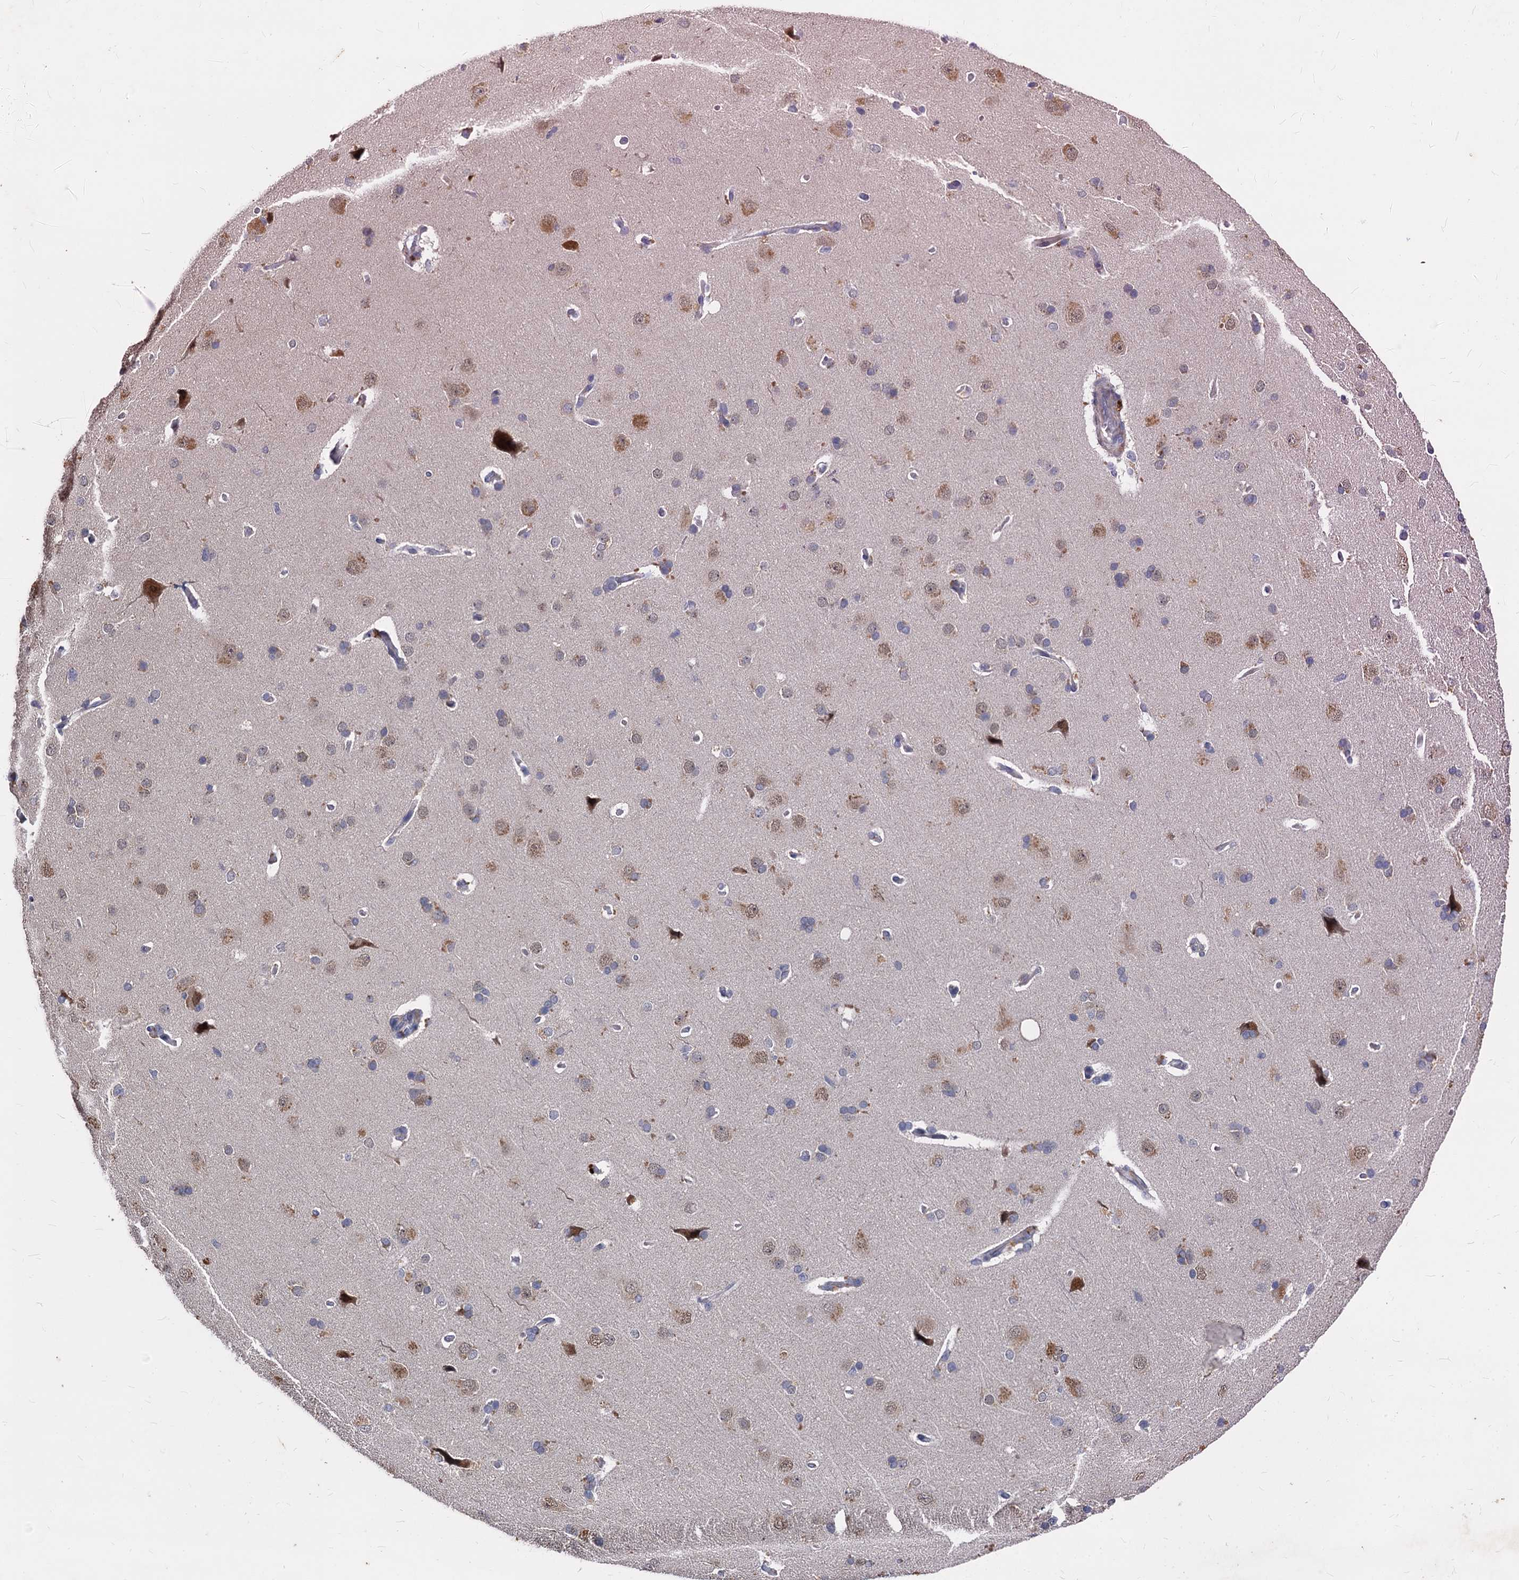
{"staining": {"intensity": "negative", "quantity": "none", "location": "none"}, "tissue": "cerebral cortex", "cell_type": "Endothelial cells", "image_type": "normal", "snomed": [{"axis": "morphology", "description": "Normal tissue, NOS"}, {"axis": "topography", "description": "Cerebral cortex"}], "caption": "Endothelial cells show no significant protein positivity in normal cerebral cortex. (IHC, brightfield microscopy, high magnification).", "gene": "CCDC184", "patient": {"sex": "male", "age": 62}}